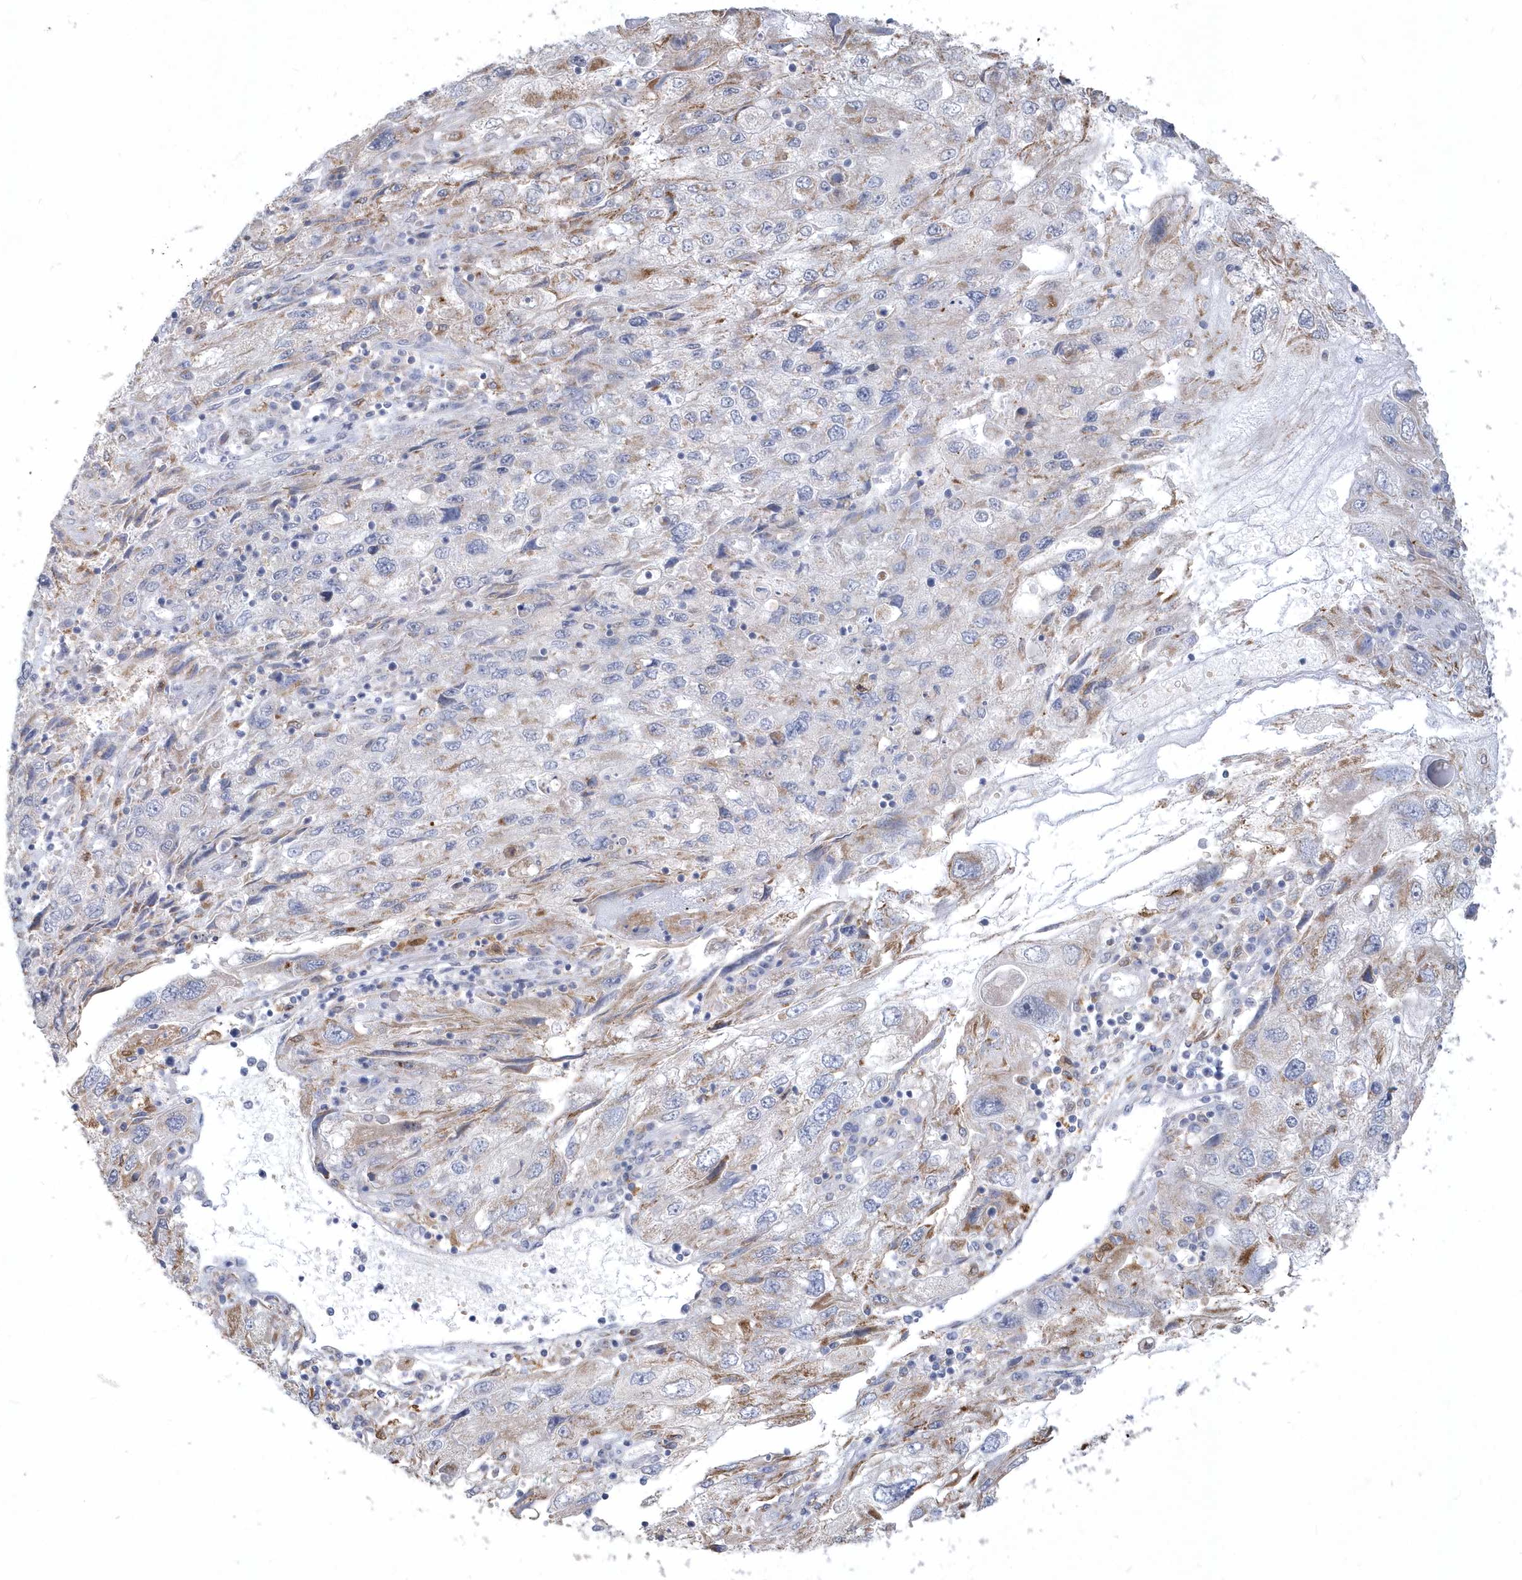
{"staining": {"intensity": "weak", "quantity": "<25%", "location": "cytoplasmic/membranous"}, "tissue": "endometrial cancer", "cell_type": "Tumor cells", "image_type": "cancer", "snomed": [{"axis": "morphology", "description": "Adenocarcinoma, NOS"}, {"axis": "topography", "description": "Endometrium"}], "caption": "Human endometrial cancer stained for a protein using IHC displays no positivity in tumor cells.", "gene": "TSPEAR", "patient": {"sex": "female", "age": 49}}